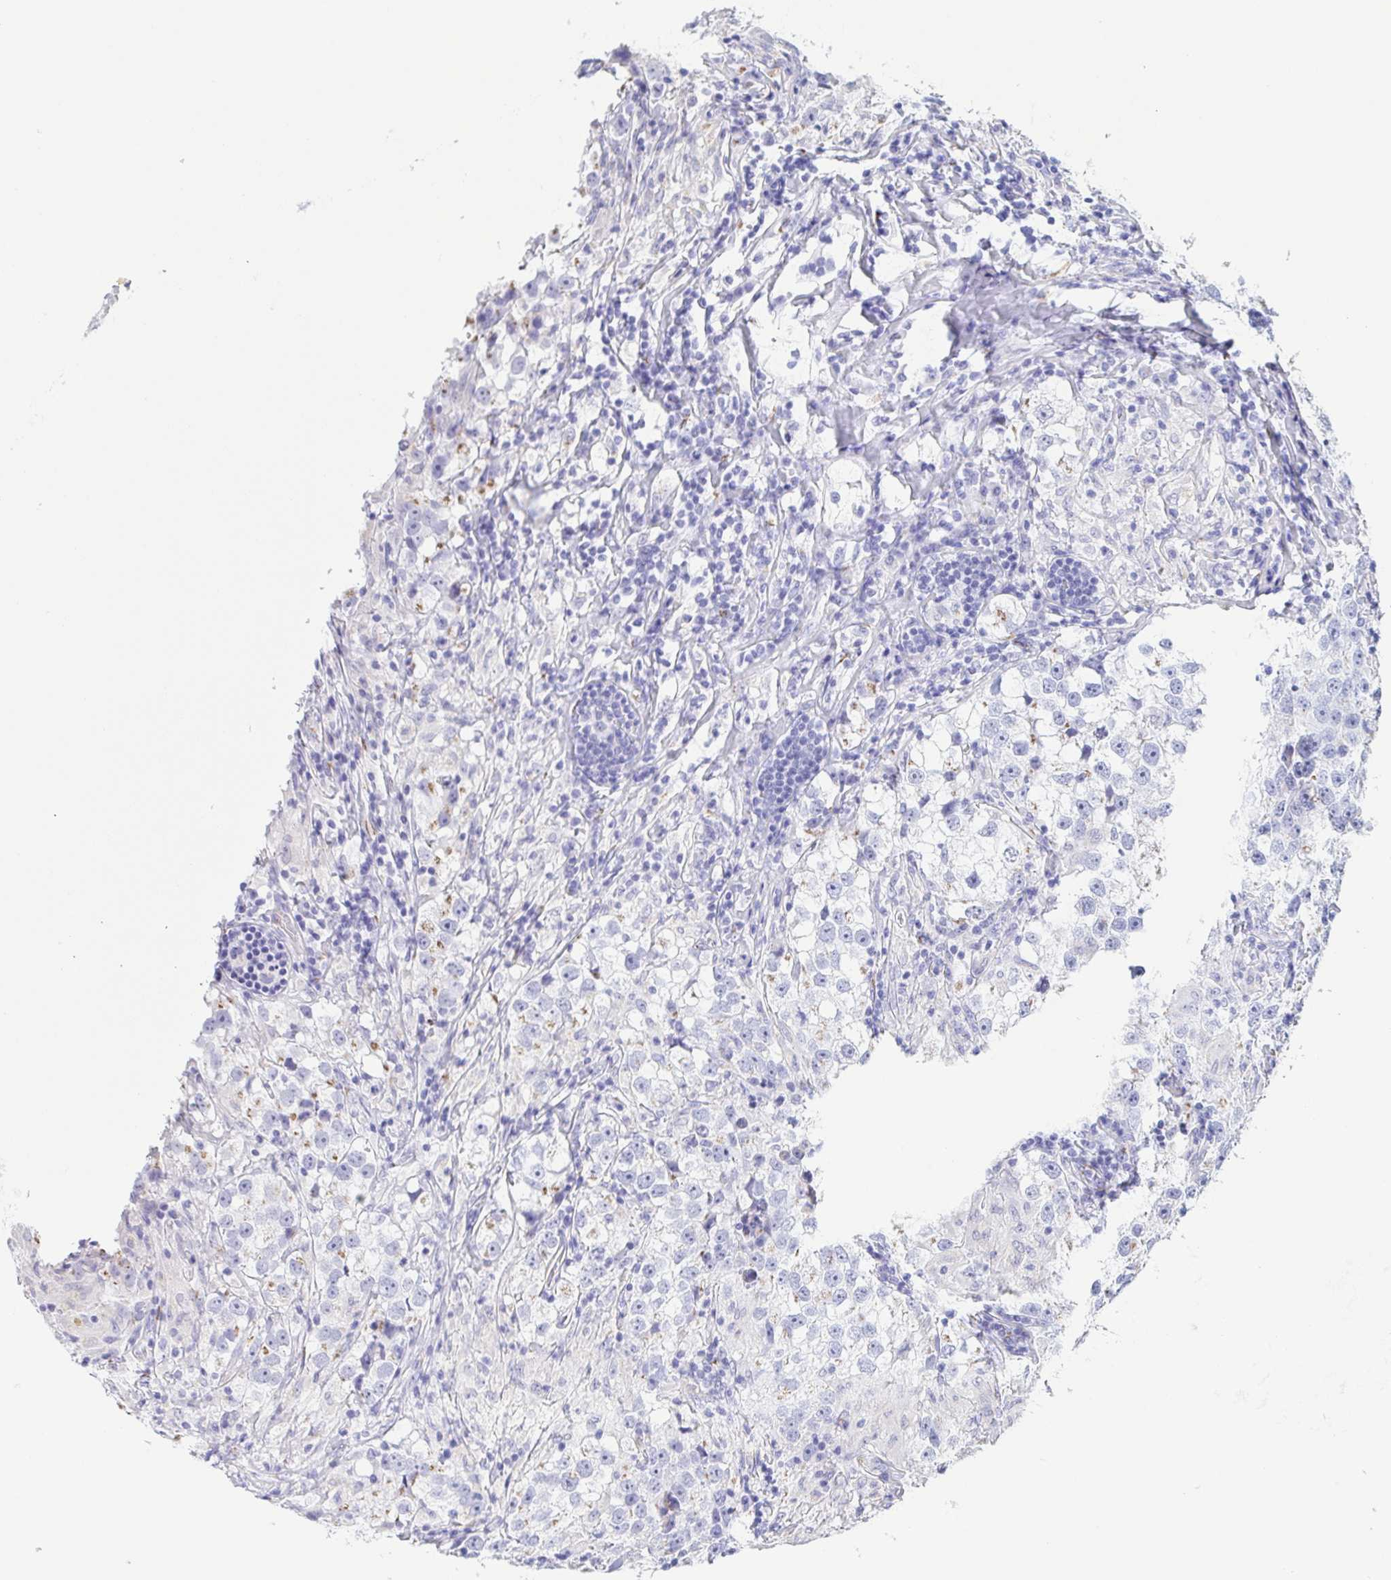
{"staining": {"intensity": "negative", "quantity": "none", "location": "none"}, "tissue": "testis cancer", "cell_type": "Tumor cells", "image_type": "cancer", "snomed": [{"axis": "morphology", "description": "Seminoma, NOS"}, {"axis": "topography", "description": "Testis"}], "caption": "This is an immunohistochemistry micrograph of human testis seminoma. There is no expression in tumor cells.", "gene": "SULT1B1", "patient": {"sex": "male", "age": 46}}